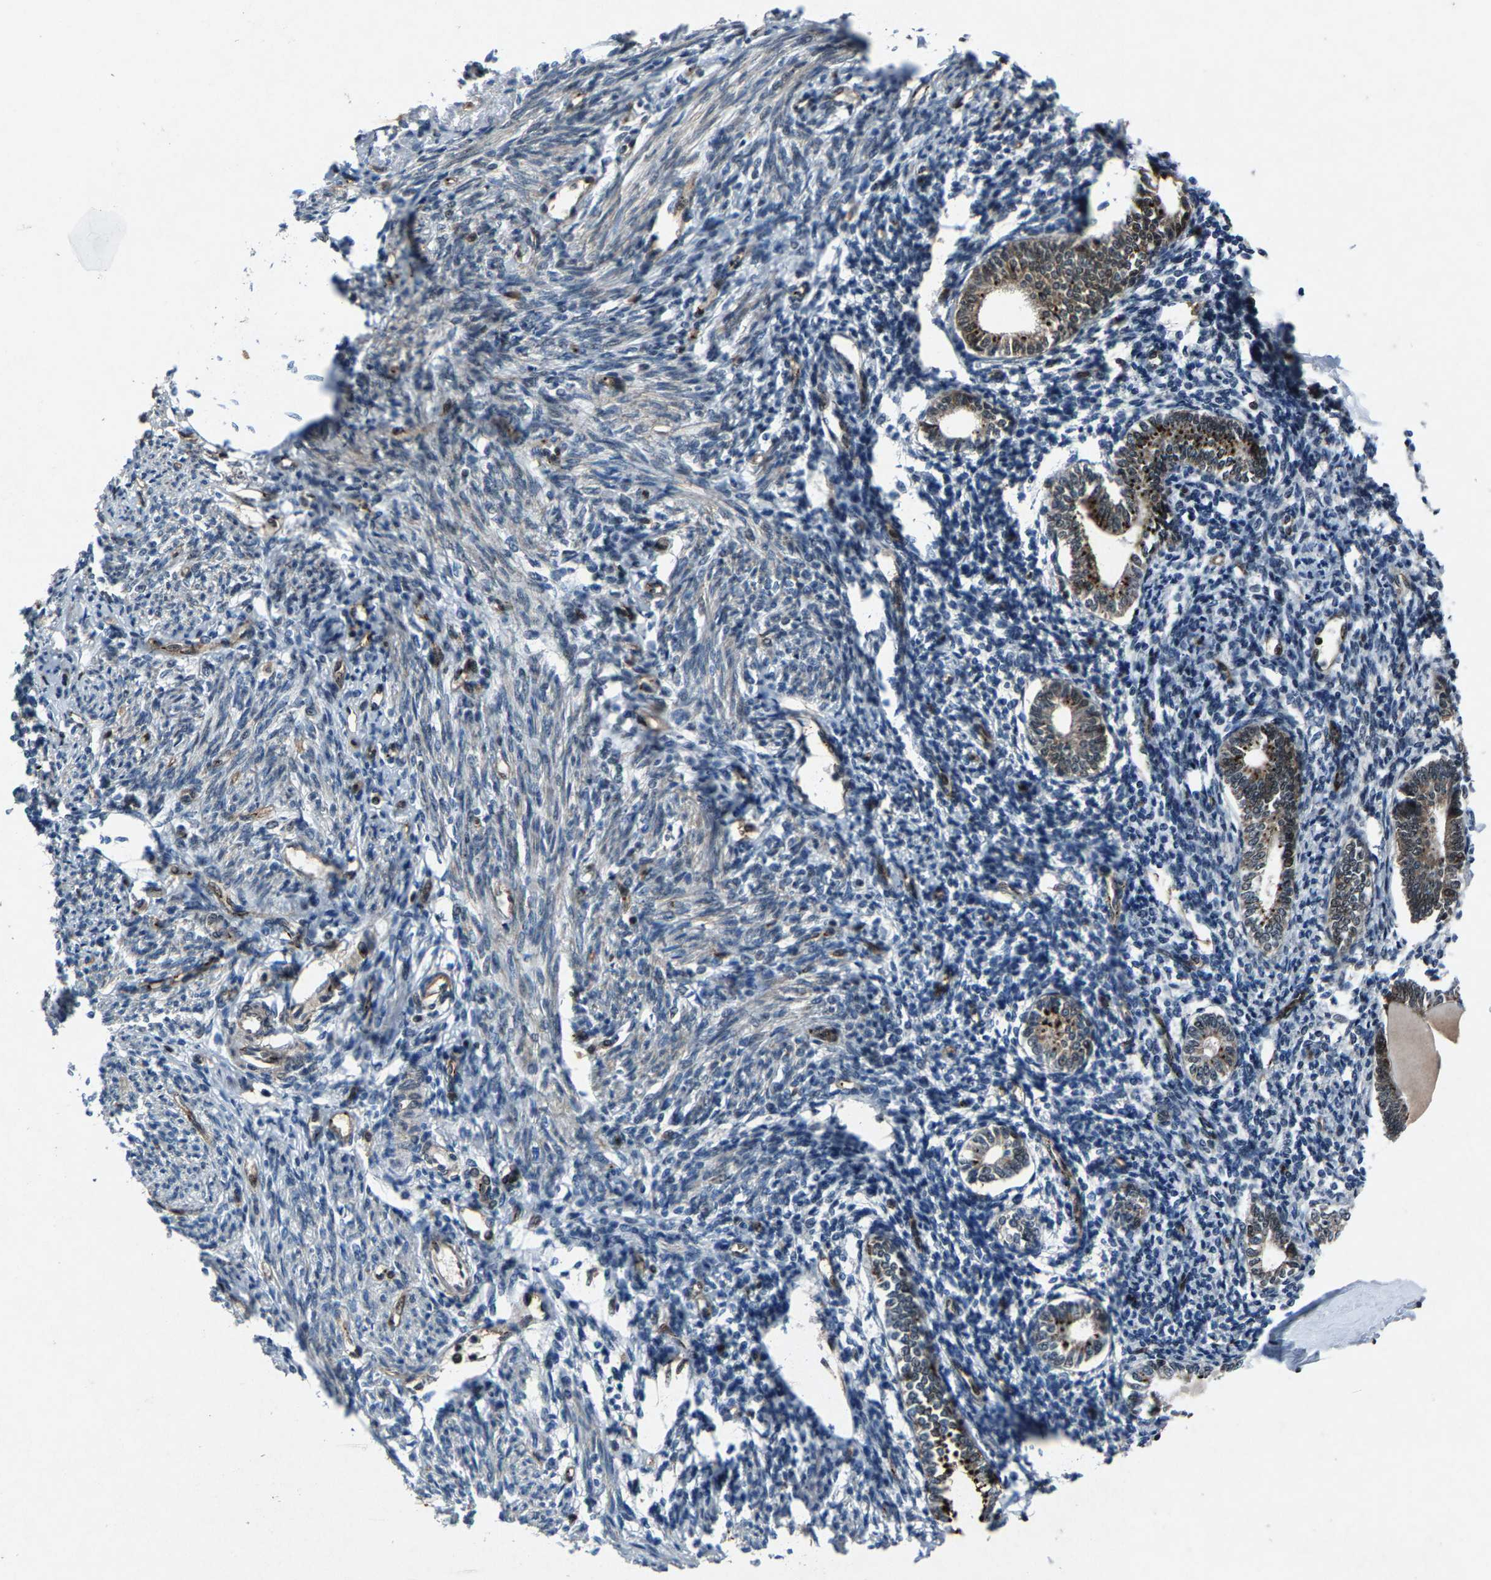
{"staining": {"intensity": "moderate", "quantity": "<25%", "location": "nuclear"}, "tissue": "endometrium", "cell_type": "Cells in endometrial stroma", "image_type": "normal", "snomed": [{"axis": "morphology", "description": "Normal tissue, NOS"}, {"axis": "topography", "description": "Endometrium"}], "caption": "Immunohistochemistry (IHC) of unremarkable endometrium demonstrates low levels of moderate nuclear staining in approximately <25% of cells in endometrial stroma. (DAB IHC with brightfield microscopy, high magnification).", "gene": "ATXN3", "patient": {"sex": "female", "age": 71}}